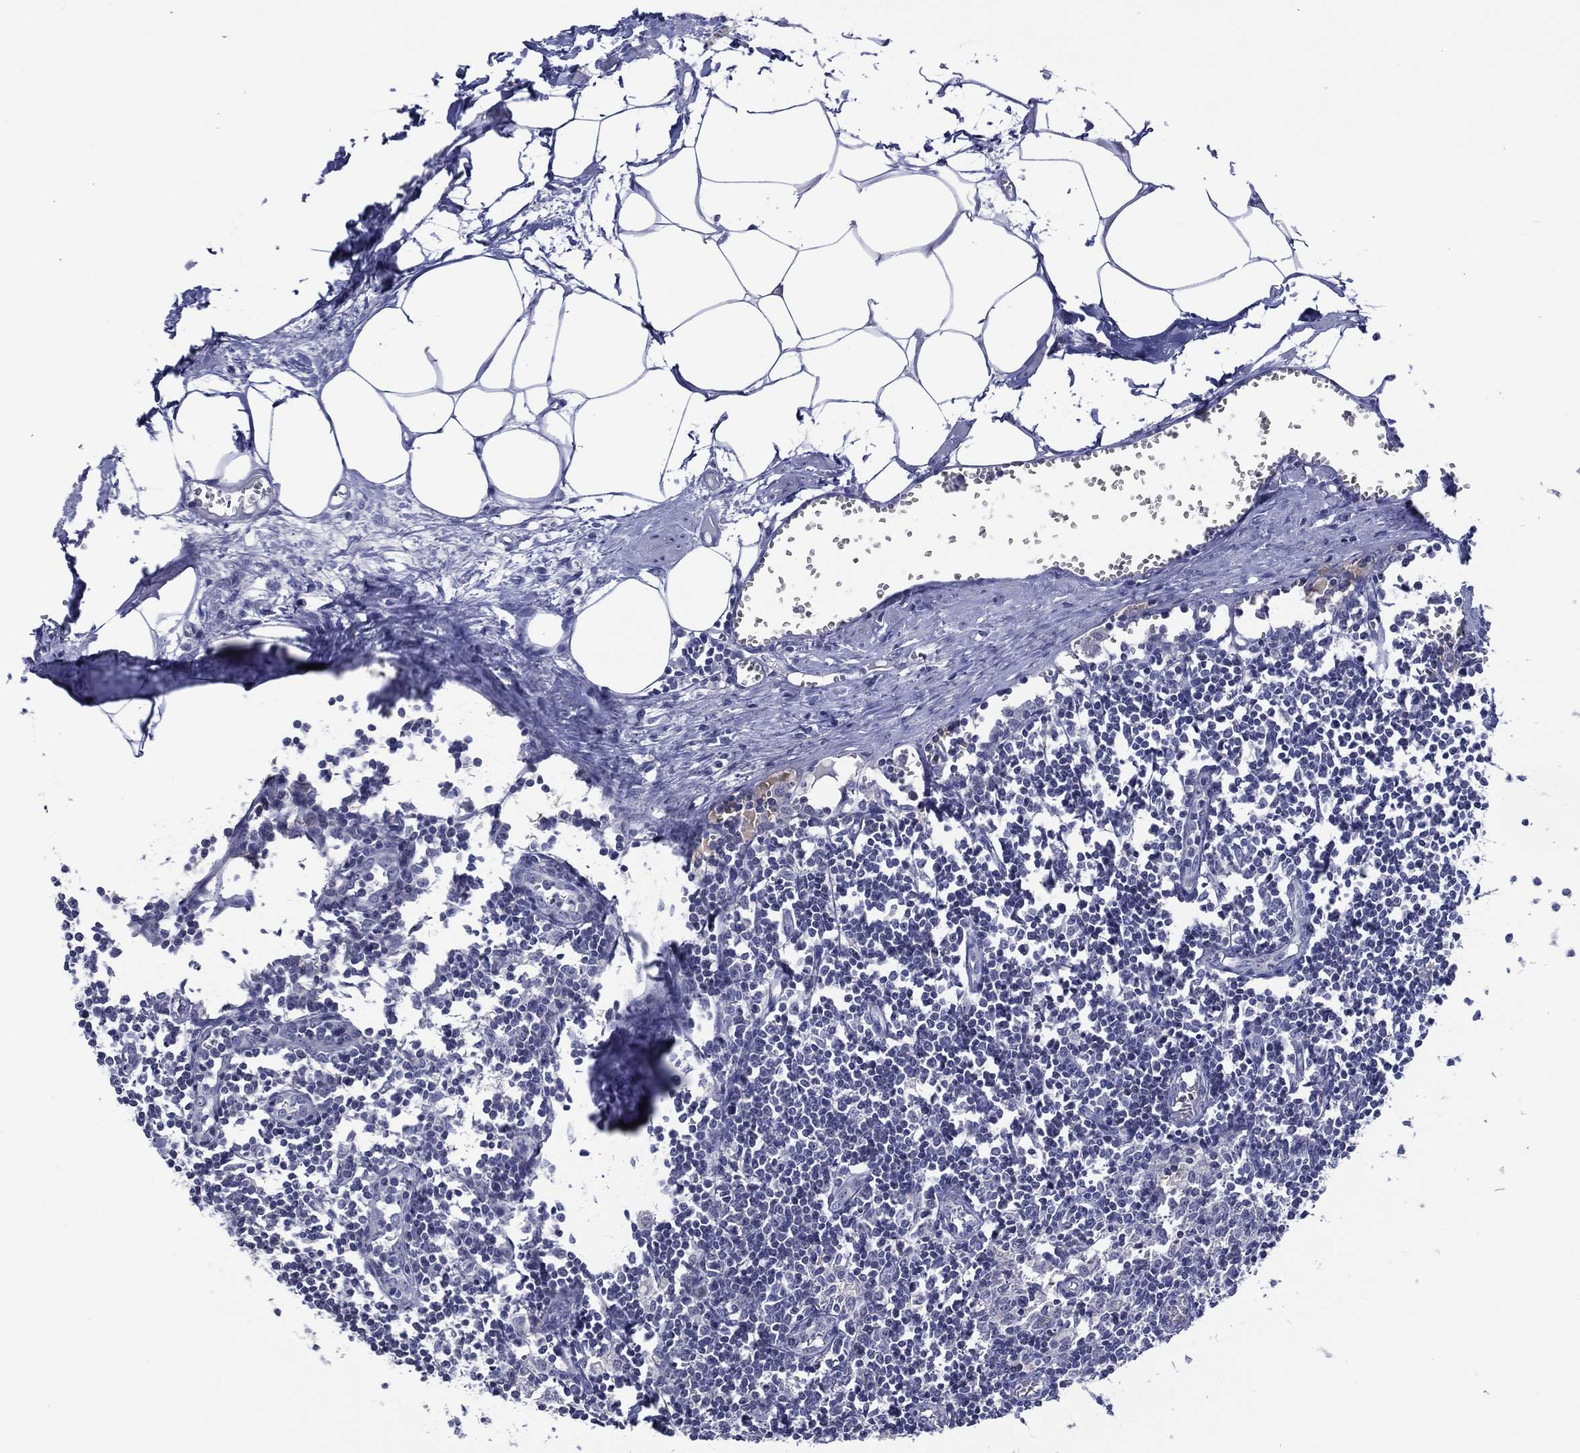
{"staining": {"intensity": "negative", "quantity": "none", "location": "none"}, "tissue": "lymph node", "cell_type": "Germinal center cells", "image_type": "normal", "snomed": [{"axis": "morphology", "description": "Normal tissue, NOS"}, {"axis": "topography", "description": "Lymph node"}], "caption": "The histopathology image demonstrates no significant expression in germinal center cells of lymph node.", "gene": "TRIM31", "patient": {"sex": "male", "age": 59}}